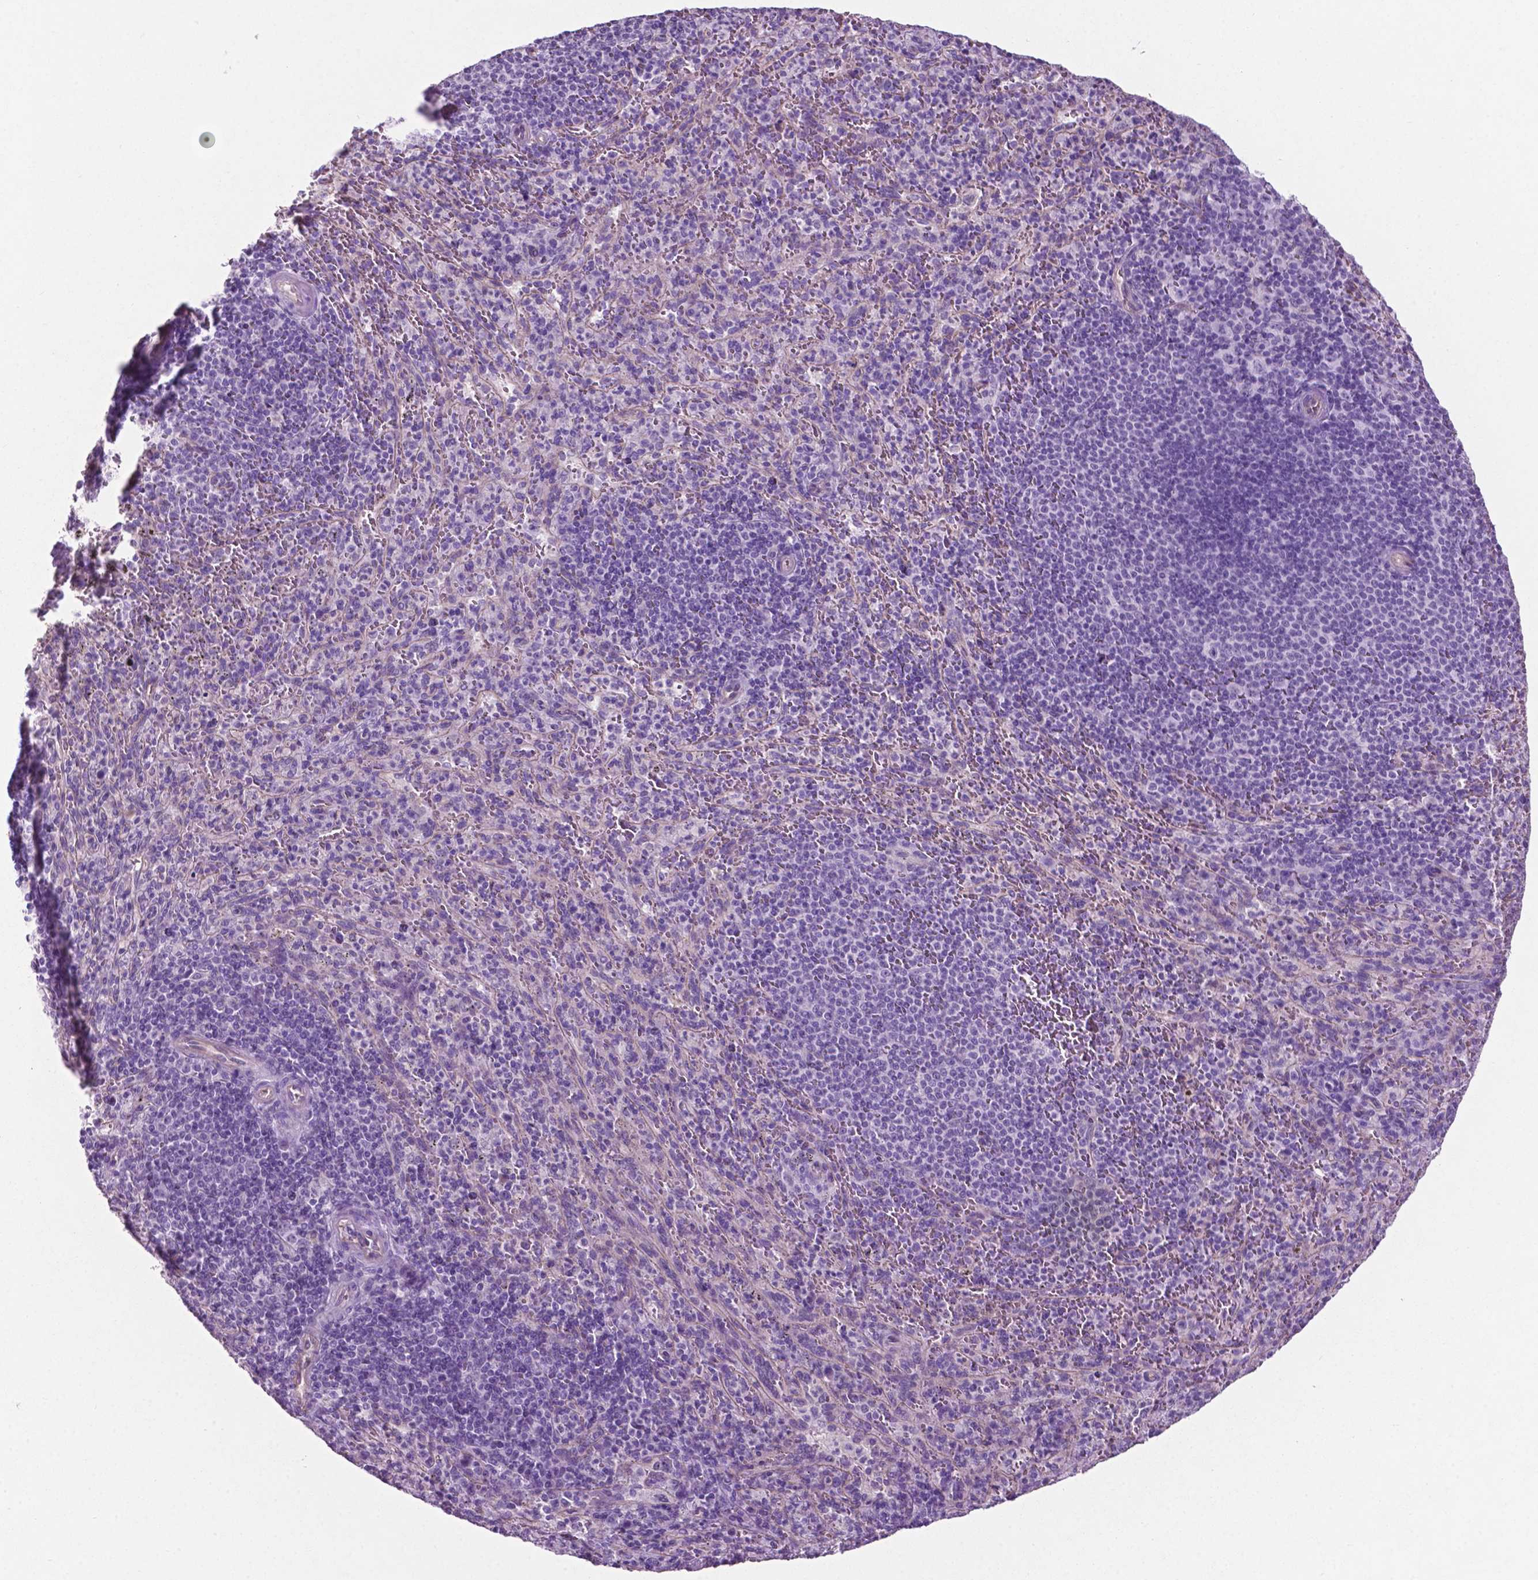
{"staining": {"intensity": "negative", "quantity": "none", "location": "none"}, "tissue": "spleen", "cell_type": "Cells in red pulp", "image_type": "normal", "snomed": [{"axis": "morphology", "description": "Normal tissue, NOS"}, {"axis": "topography", "description": "Spleen"}], "caption": "Unremarkable spleen was stained to show a protein in brown. There is no significant staining in cells in red pulp. (Immunohistochemistry (ihc), brightfield microscopy, high magnification).", "gene": "PHGR1", "patient": {"sex": "male", "age": 57}}